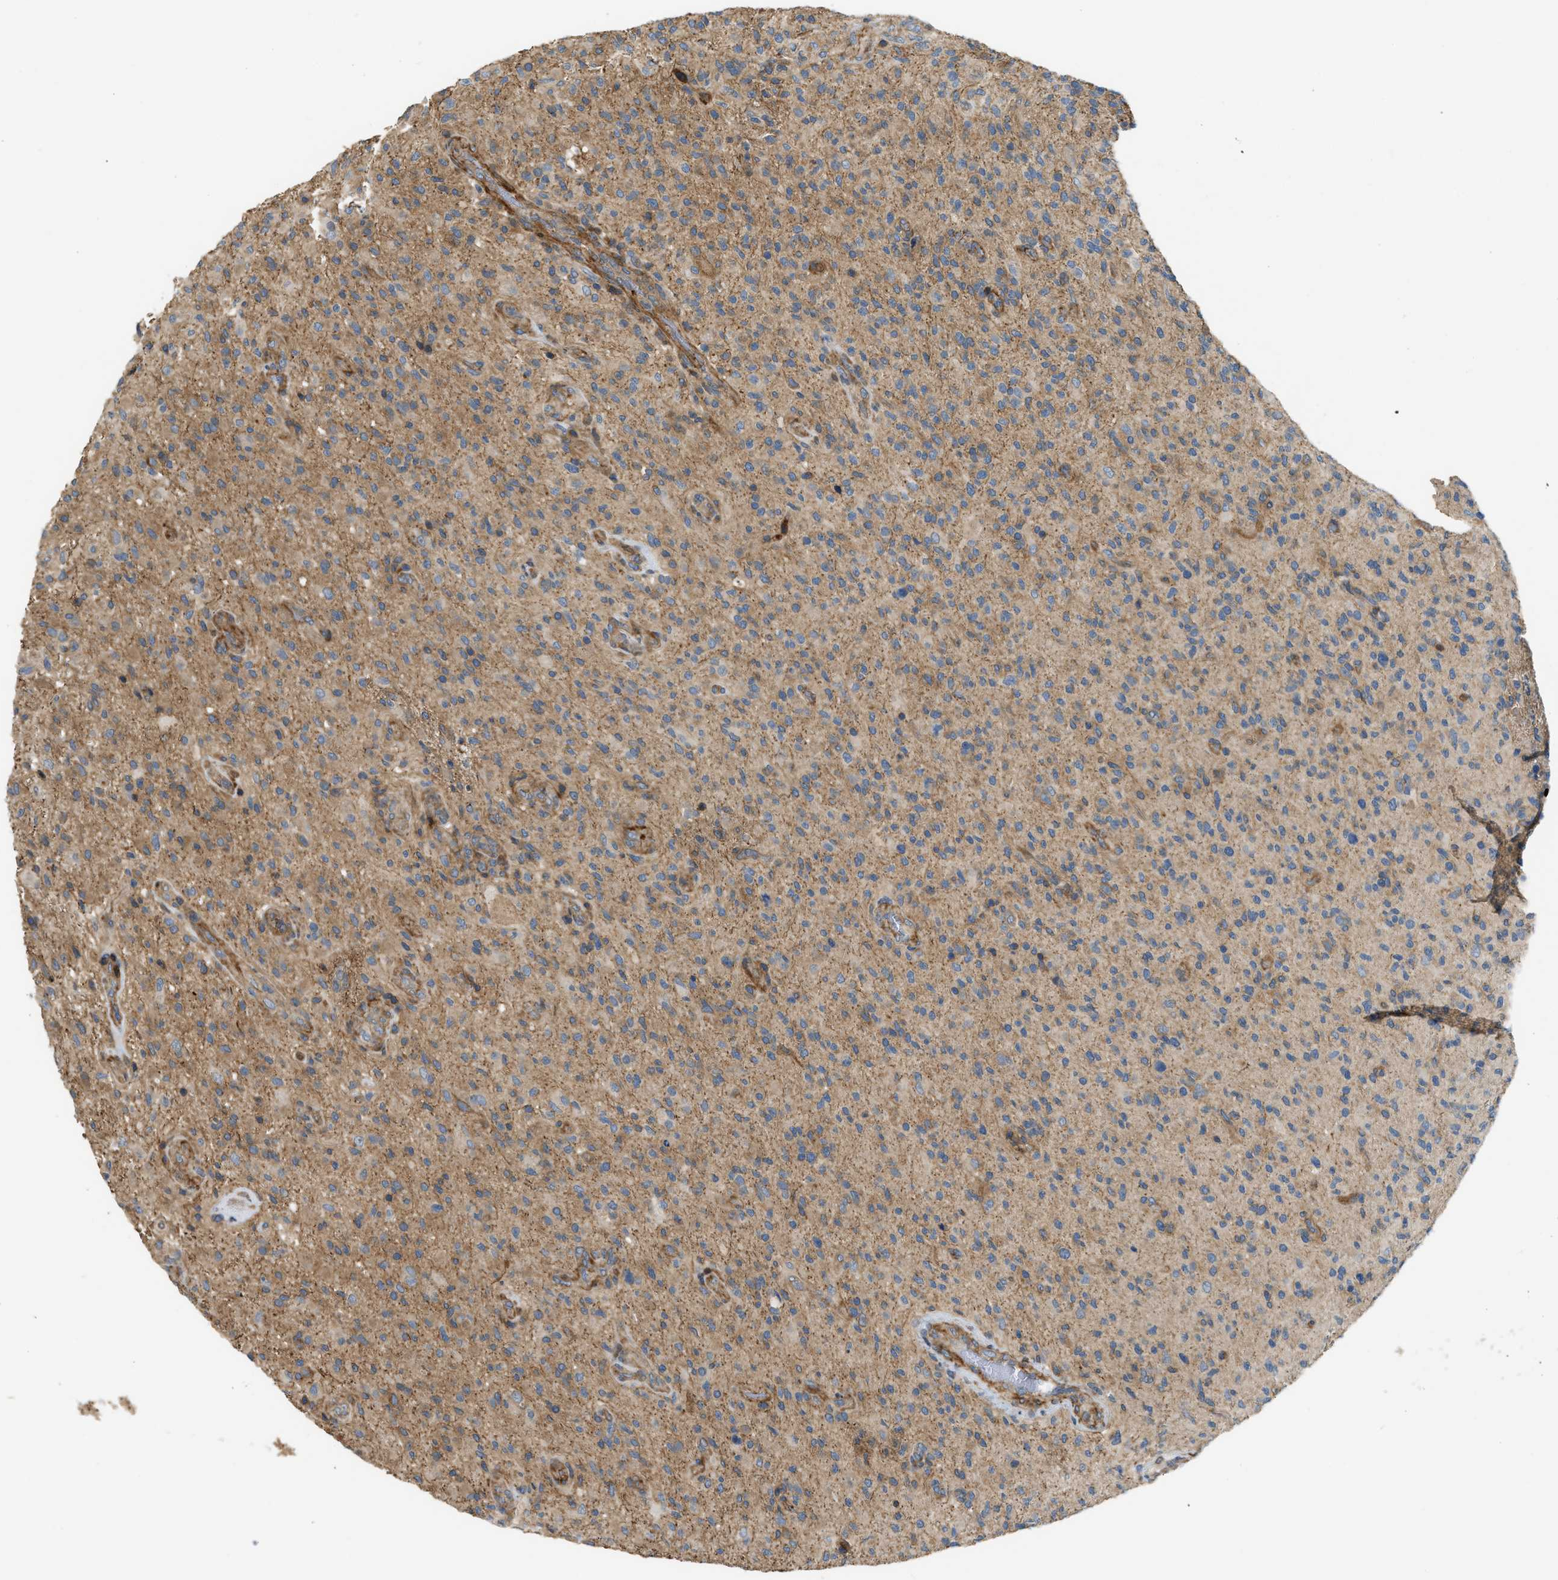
{"staining": {"intensity": "weak", "quantity": ">75%", "location": "cytoplasmic/membranous"}, "tissue": "glioma", "cell_type": "Tumor cells", "image_type": "cancer", "snomed": [{"axis": "morphology", "description": "Glioma, malignant, High grade"}, {"axis": "topography", "description": "Brain"}], "caption": "Human malignant high-grade glioma stained with a protein marker displays weak staining in tumor cells.", "gene": "BTN3A2", "patient": {"sex": "male", "age": 71}}